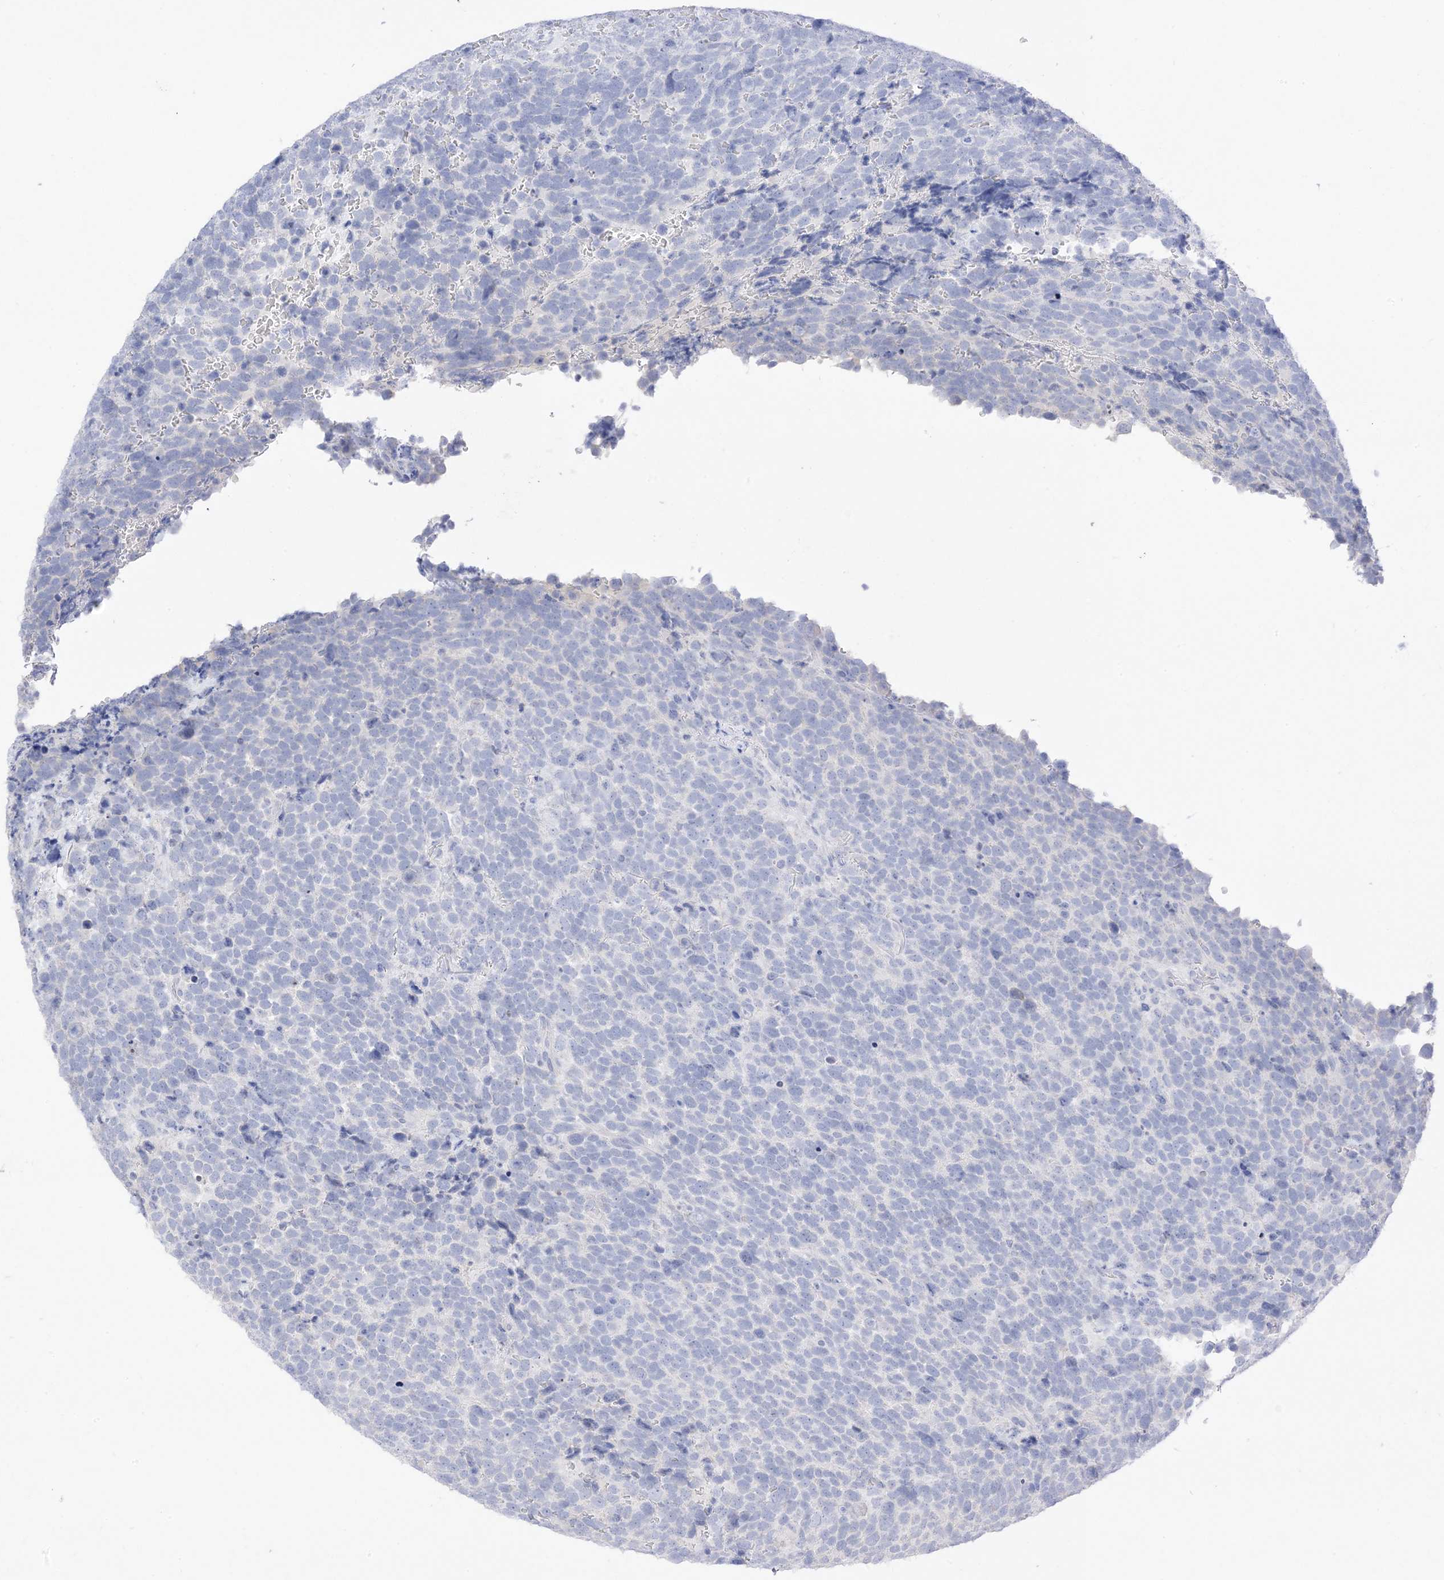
{"staining": {"intensity": "negative", "quantity": "none", "location": "none"}, "tissue": "urothelial cancer", "cell_type": "Tumor cells", "image_type": "cancer", "snomed": [{"axis": "morphology", "description": "Urothelial carcinoma, High grade"}, {"axis": "topography", "description": "Urinary bladder"}], "caption": "This is an immunohistochemistry (IHC) micrograph of urothelial cancer. There is no expression in tumor cells.", "gene": "MUC17", "patient": {"sex": "female", "age": 82}}